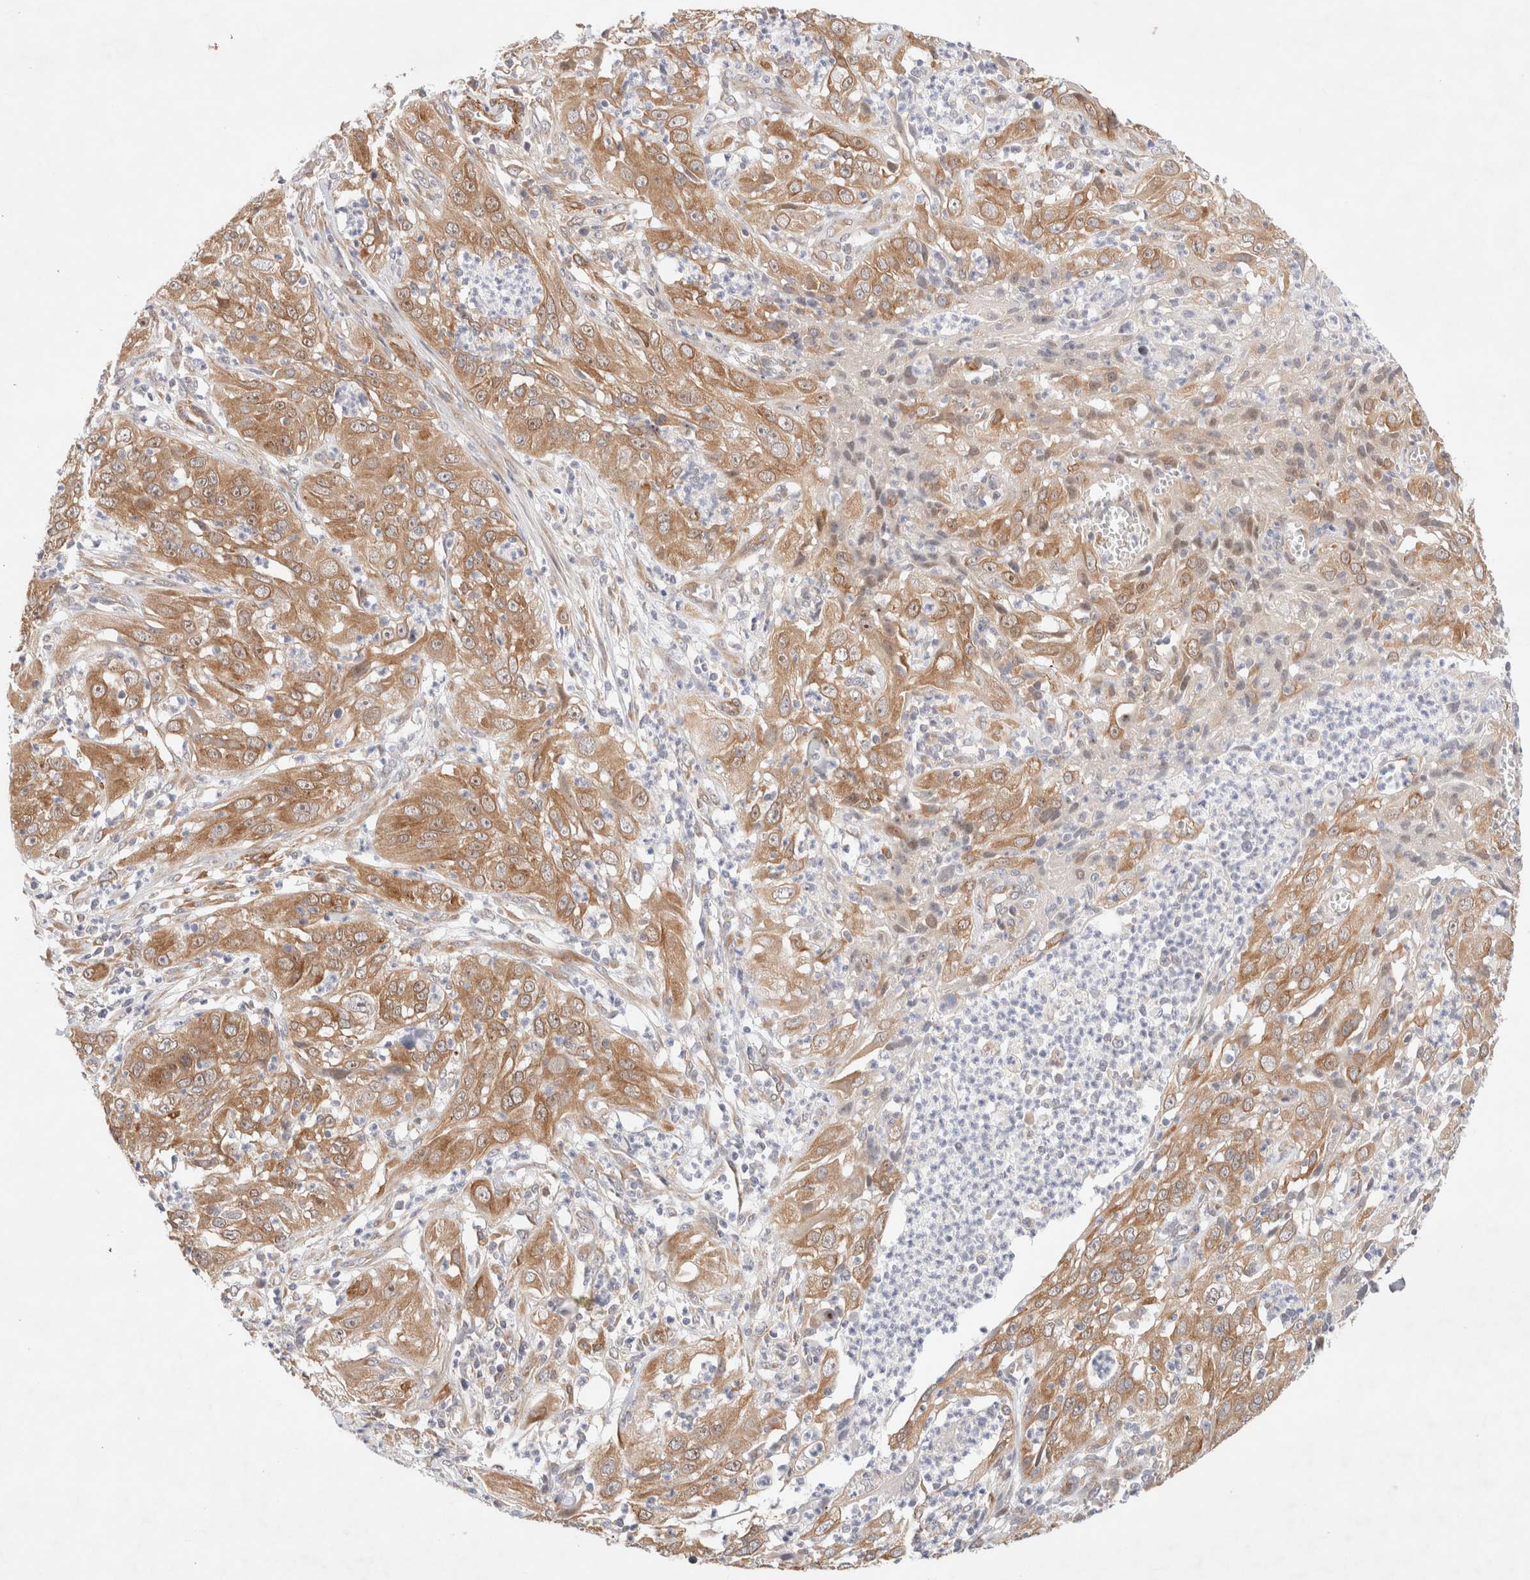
{"staining": {"intensity": "moderate", "quantity": ">75%", "location": "cytoplasmic/membranous,nuclear"}, "tissue": "cervical cancer", "cell_type": "Tumor cells", "image_type": "cancer", "snomed": [{"axis": "morphology", "description": "Squamous cell carcinoma, NOS"}, {"axis": "topography", "description": "Cervix"}], "caption": "Moderate cytoplasmic/membranous and nuclear staining for a protein is seen in approximately >75% of tumor cells of cervical squamous cell carcinoma using immunohistochemistry.", "gene": "RRP15", "patient": {"sex": "female", "age": 32}}